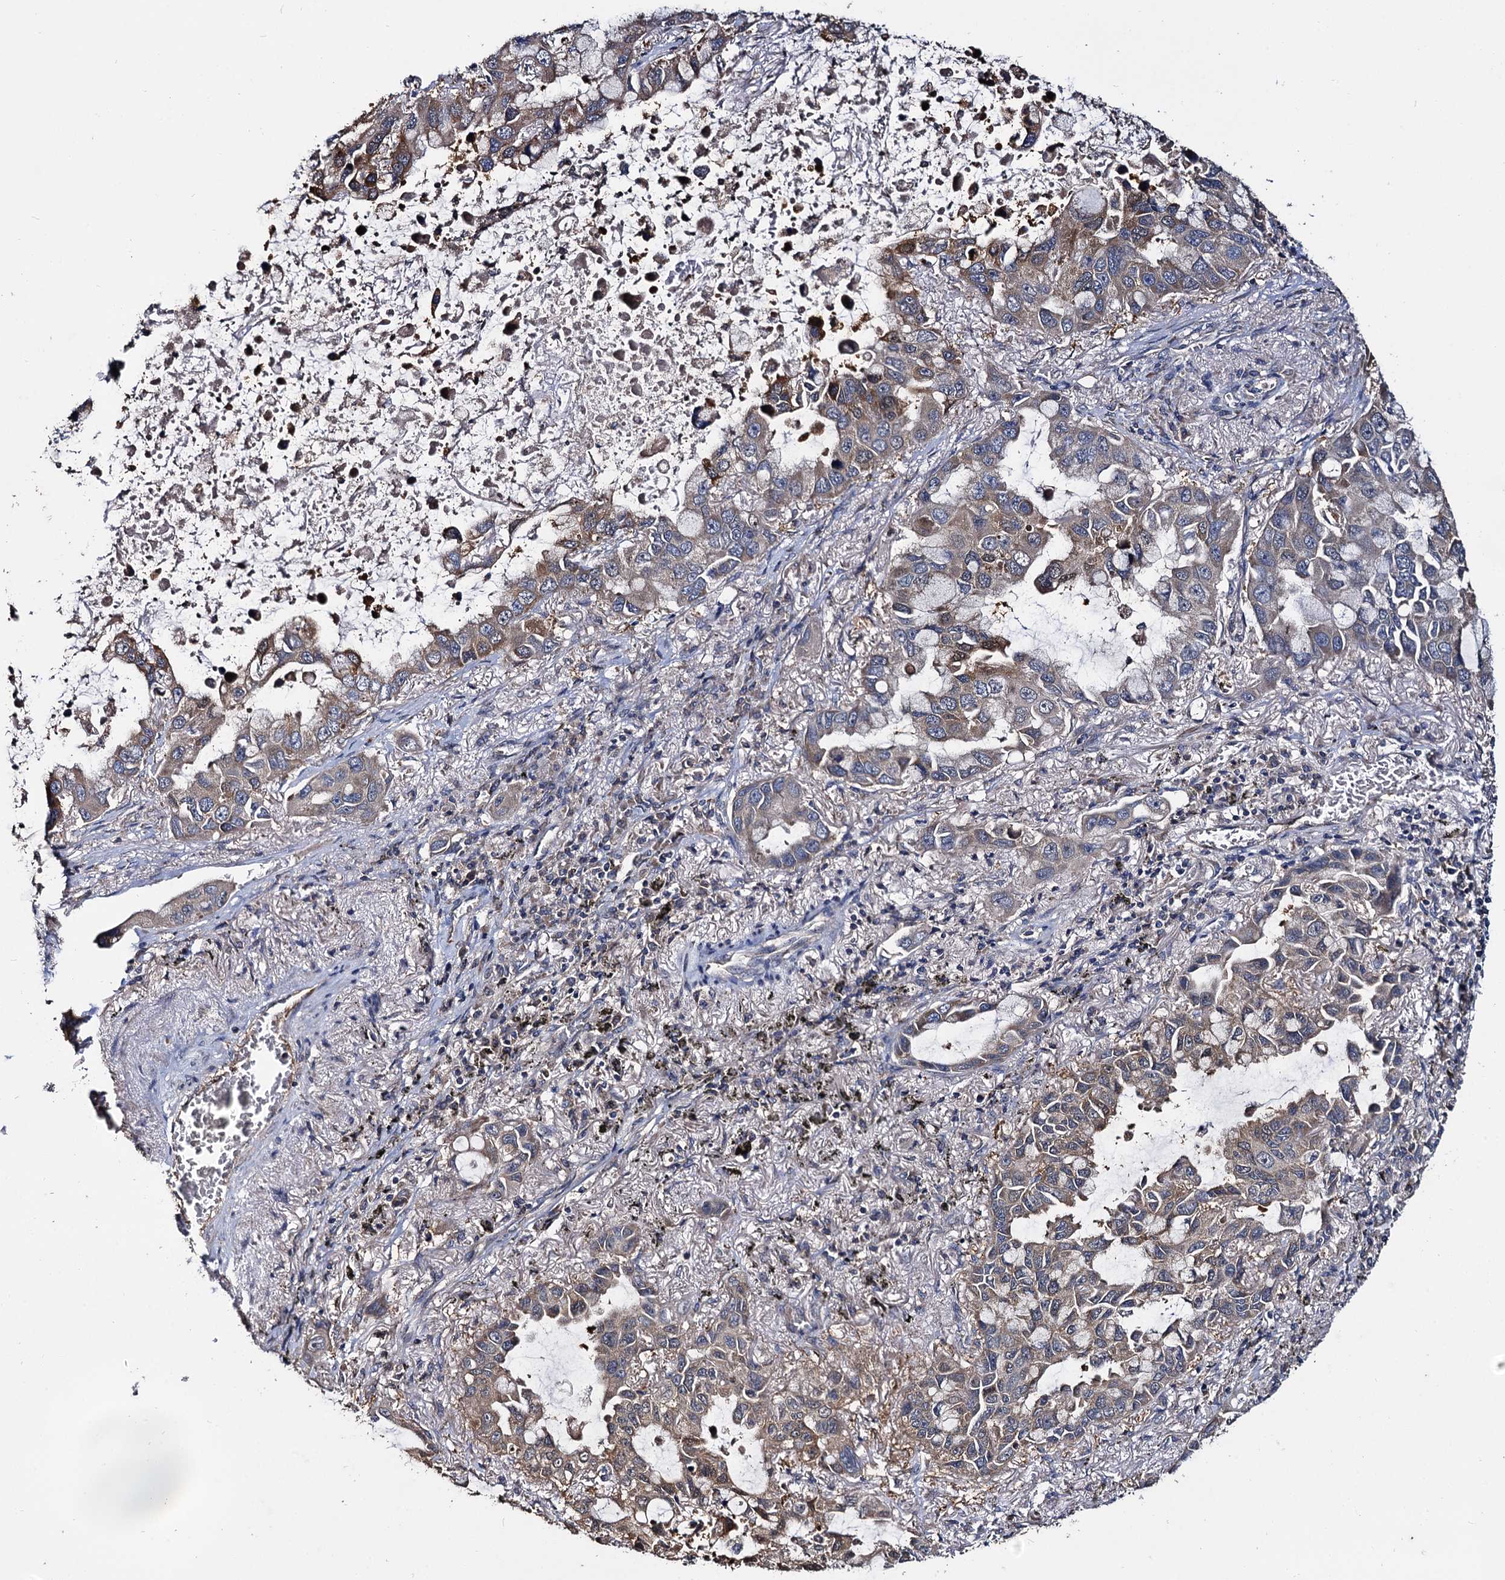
{"staining": {"intensity": "moderate", "quantity": ">75%", "location": "cytoplasmic/membranous"}, "tissue": "lung cancer", "cell_type": "Tumor cells", "image_type": "cancer", "snomed": [{"axis": "morphology", "description": "Adenocarcinoma, NOS"}, {"axis": "topography", "description": "Lung"}], "caption": "Immunohistochemistry staining of lung cancer (adenocarcinoma), which shows medium levels of moderate cytoplasmic/membranous staining in about >75% of tumor cells indicating moderate cytoplasmic/membranous protein expression. The staining was performed using DAB (3,3'-diaminobenzidine) (brown) for protein detection and nuclei were counterstained in hematoxylin (blue).", "gene": "CEP192", "patient": {"sex": "male", "age": 64}}